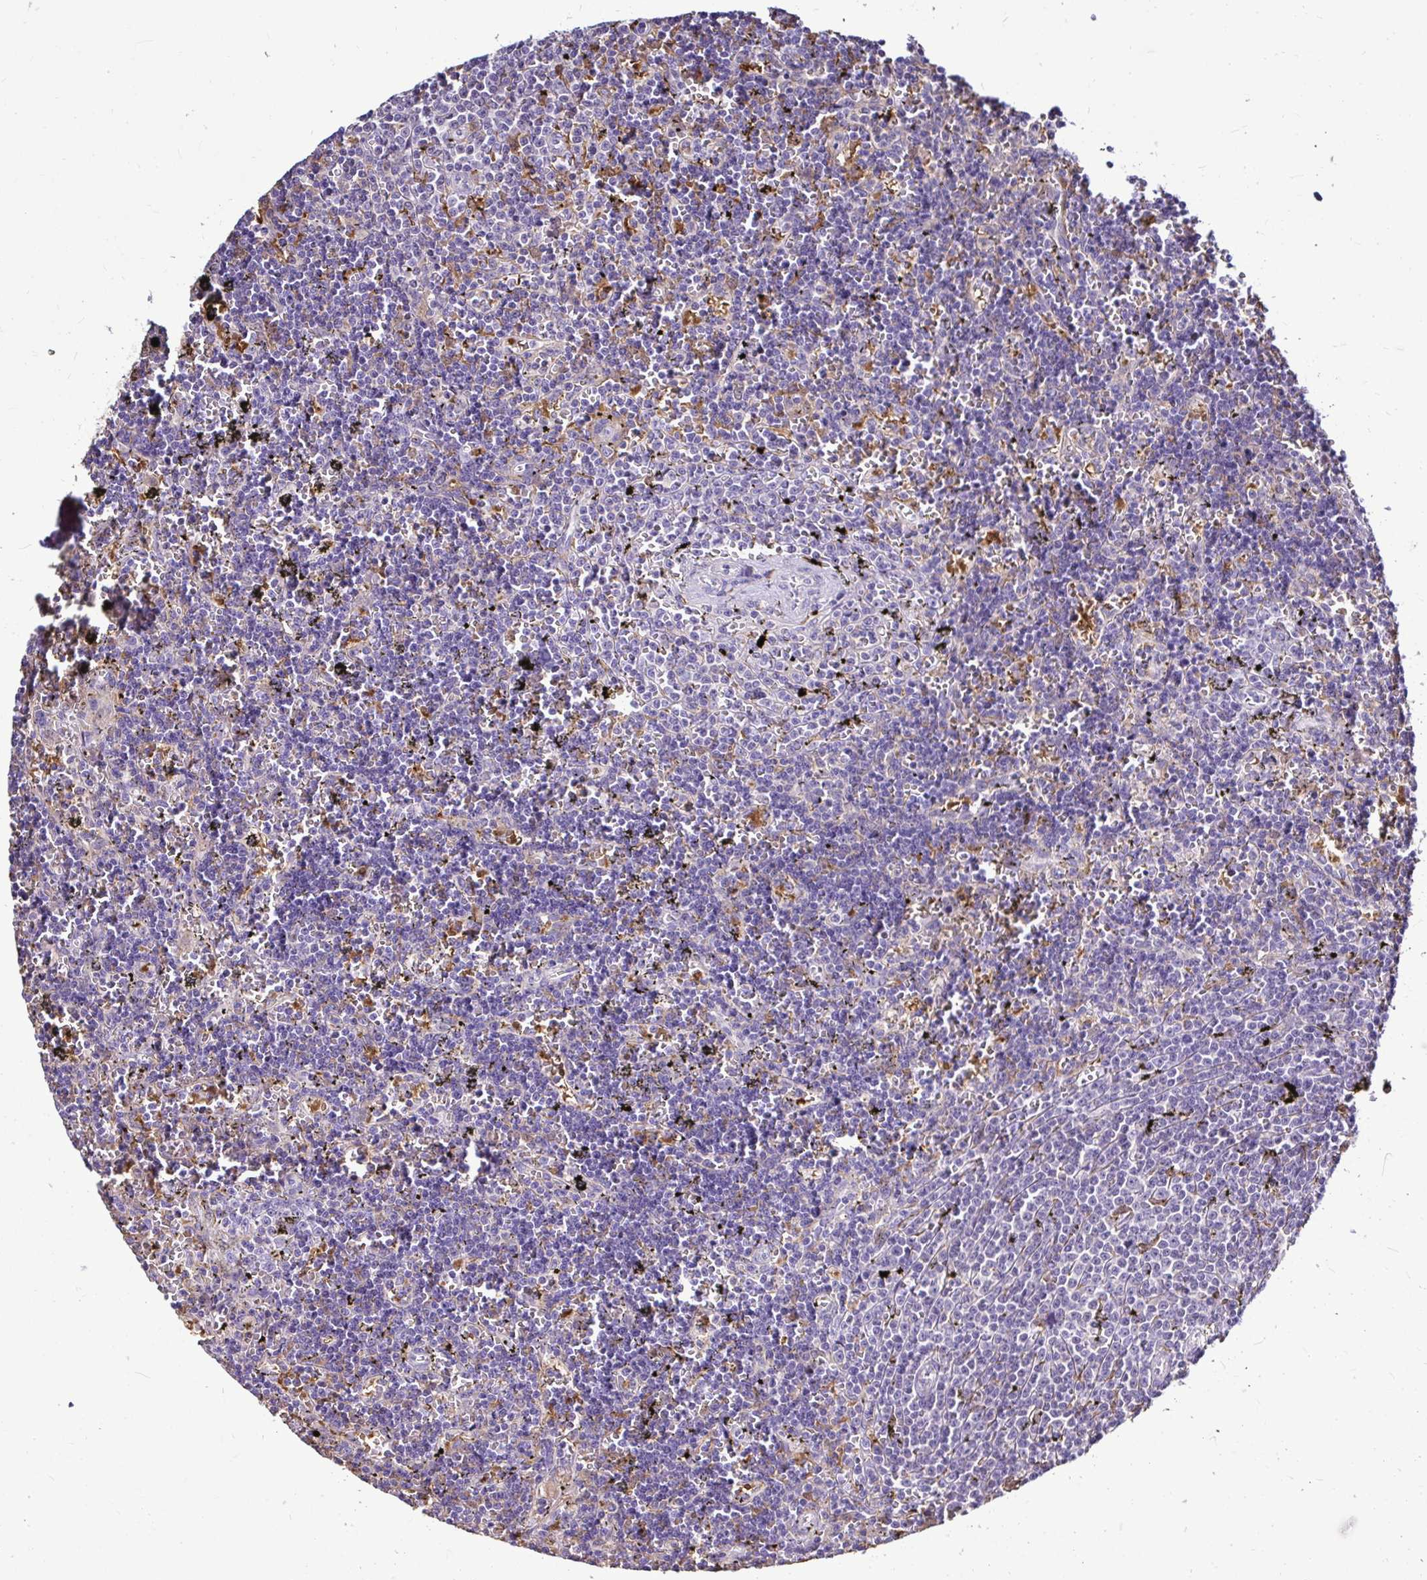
{"staining": {"intensity": "negative", "quantity": "none", "location": "none"}, "tissue": "lymphoma", "cell_type": "Tumor cells", "image_type": "cancer", "snomed": [{"axis": "morphology", "description": "Malignant lymphoma, non-Hodgkin's type, Low grade"}, {"axis": "topography", "description": "Spleen"}], "caption": "Micrograph shows no significant protein staining in tumor cells of lymphoma.", "gene": "IDH1", "patient": {"sex": "male", "age": 60}}